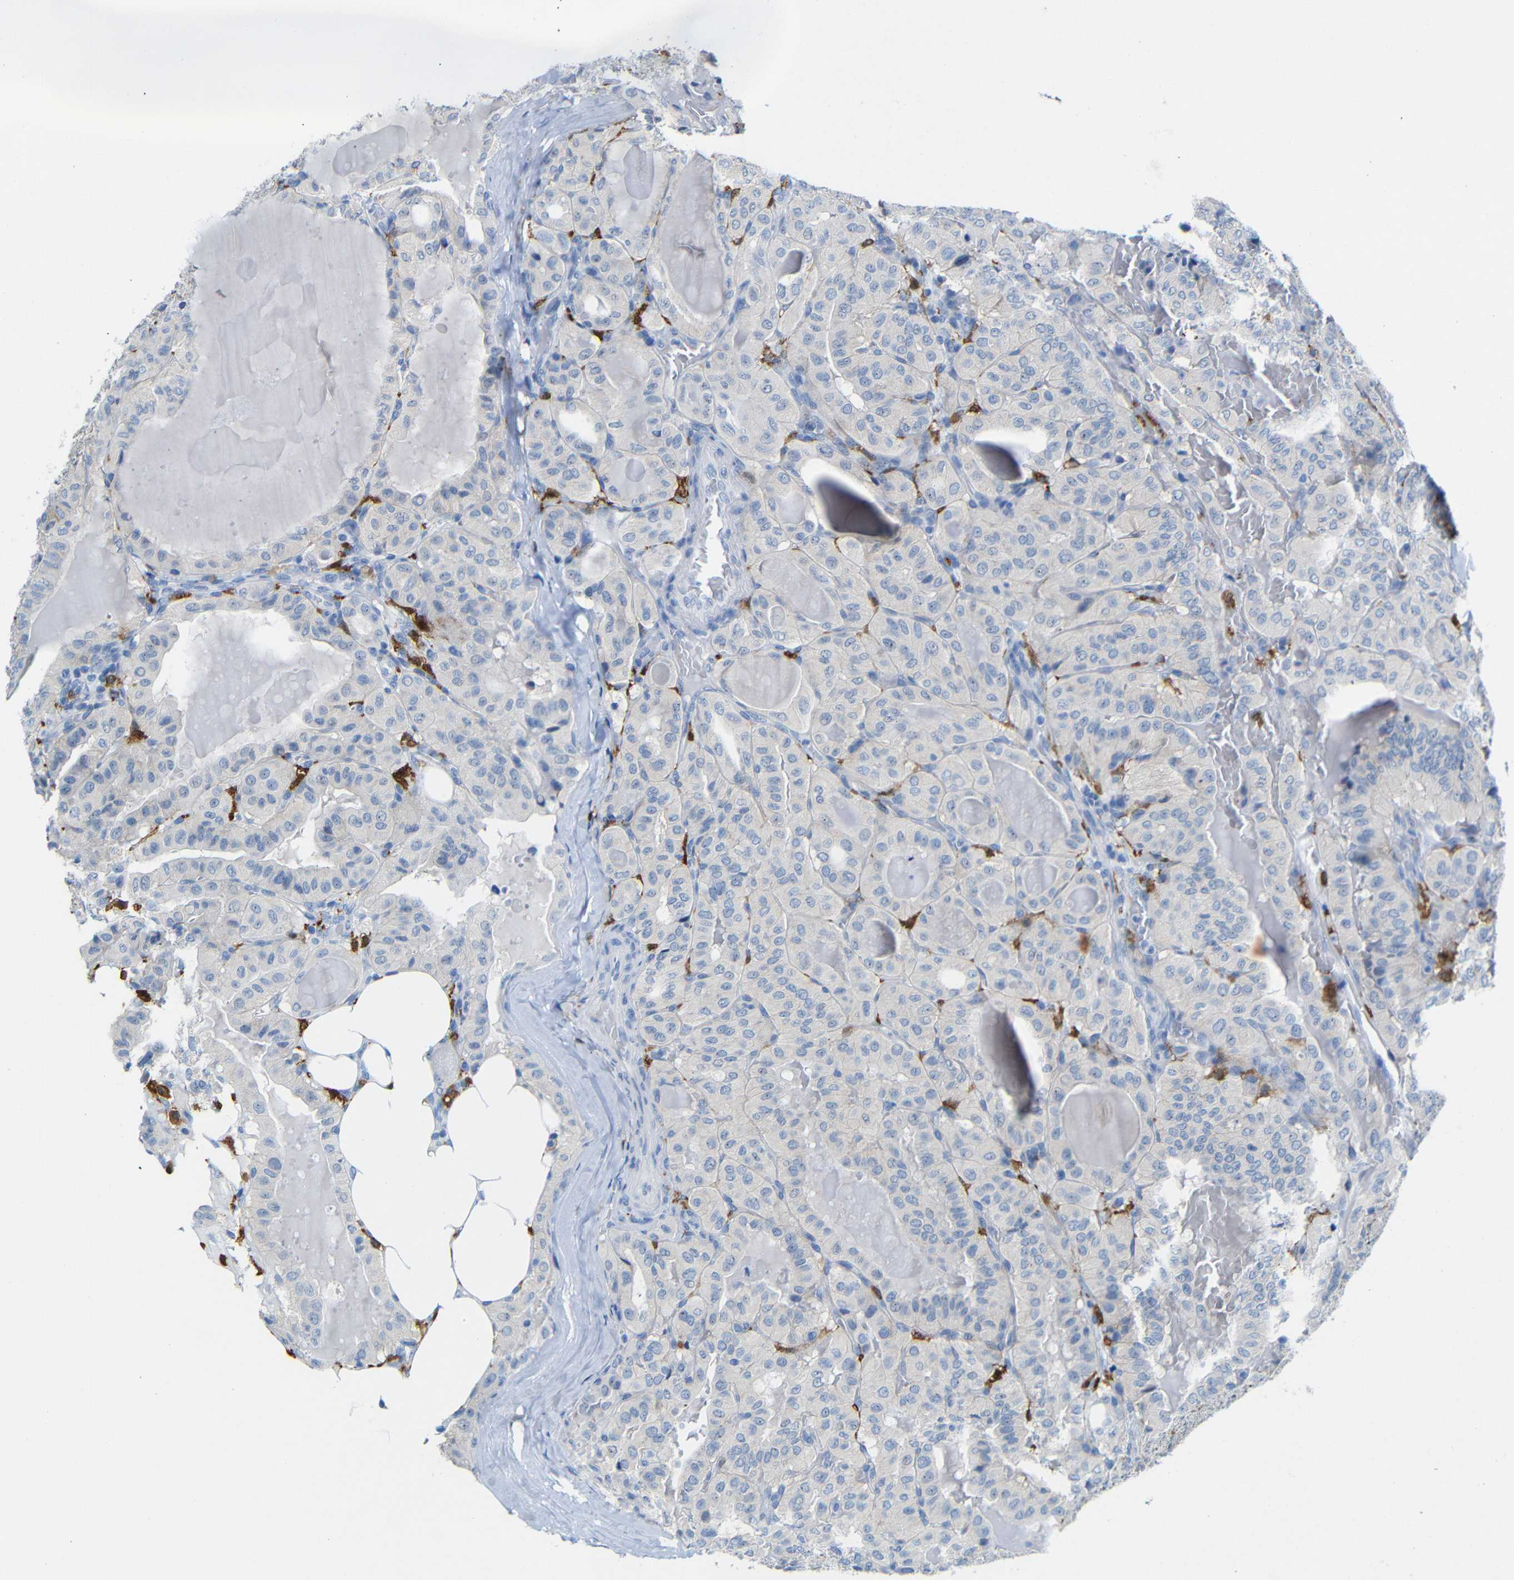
{"staining": {"intensity": "negative", "quantity": "none", "location": "none"}, "tissue": "thyroid cancer", "cell_type": "Tumor cells", "image_type": "cancer", "snomed": [{"axis": "morphology", "description": "Papillary adenocarcinoma, NOS"}, {"axis": "topography", "description": "Thyroid gland"}], "caption": "There is no significant staining in tumor cells of thyroid cancer.", "gene": "C1orf210", "patient": {"sex": "male", "age": 77}}